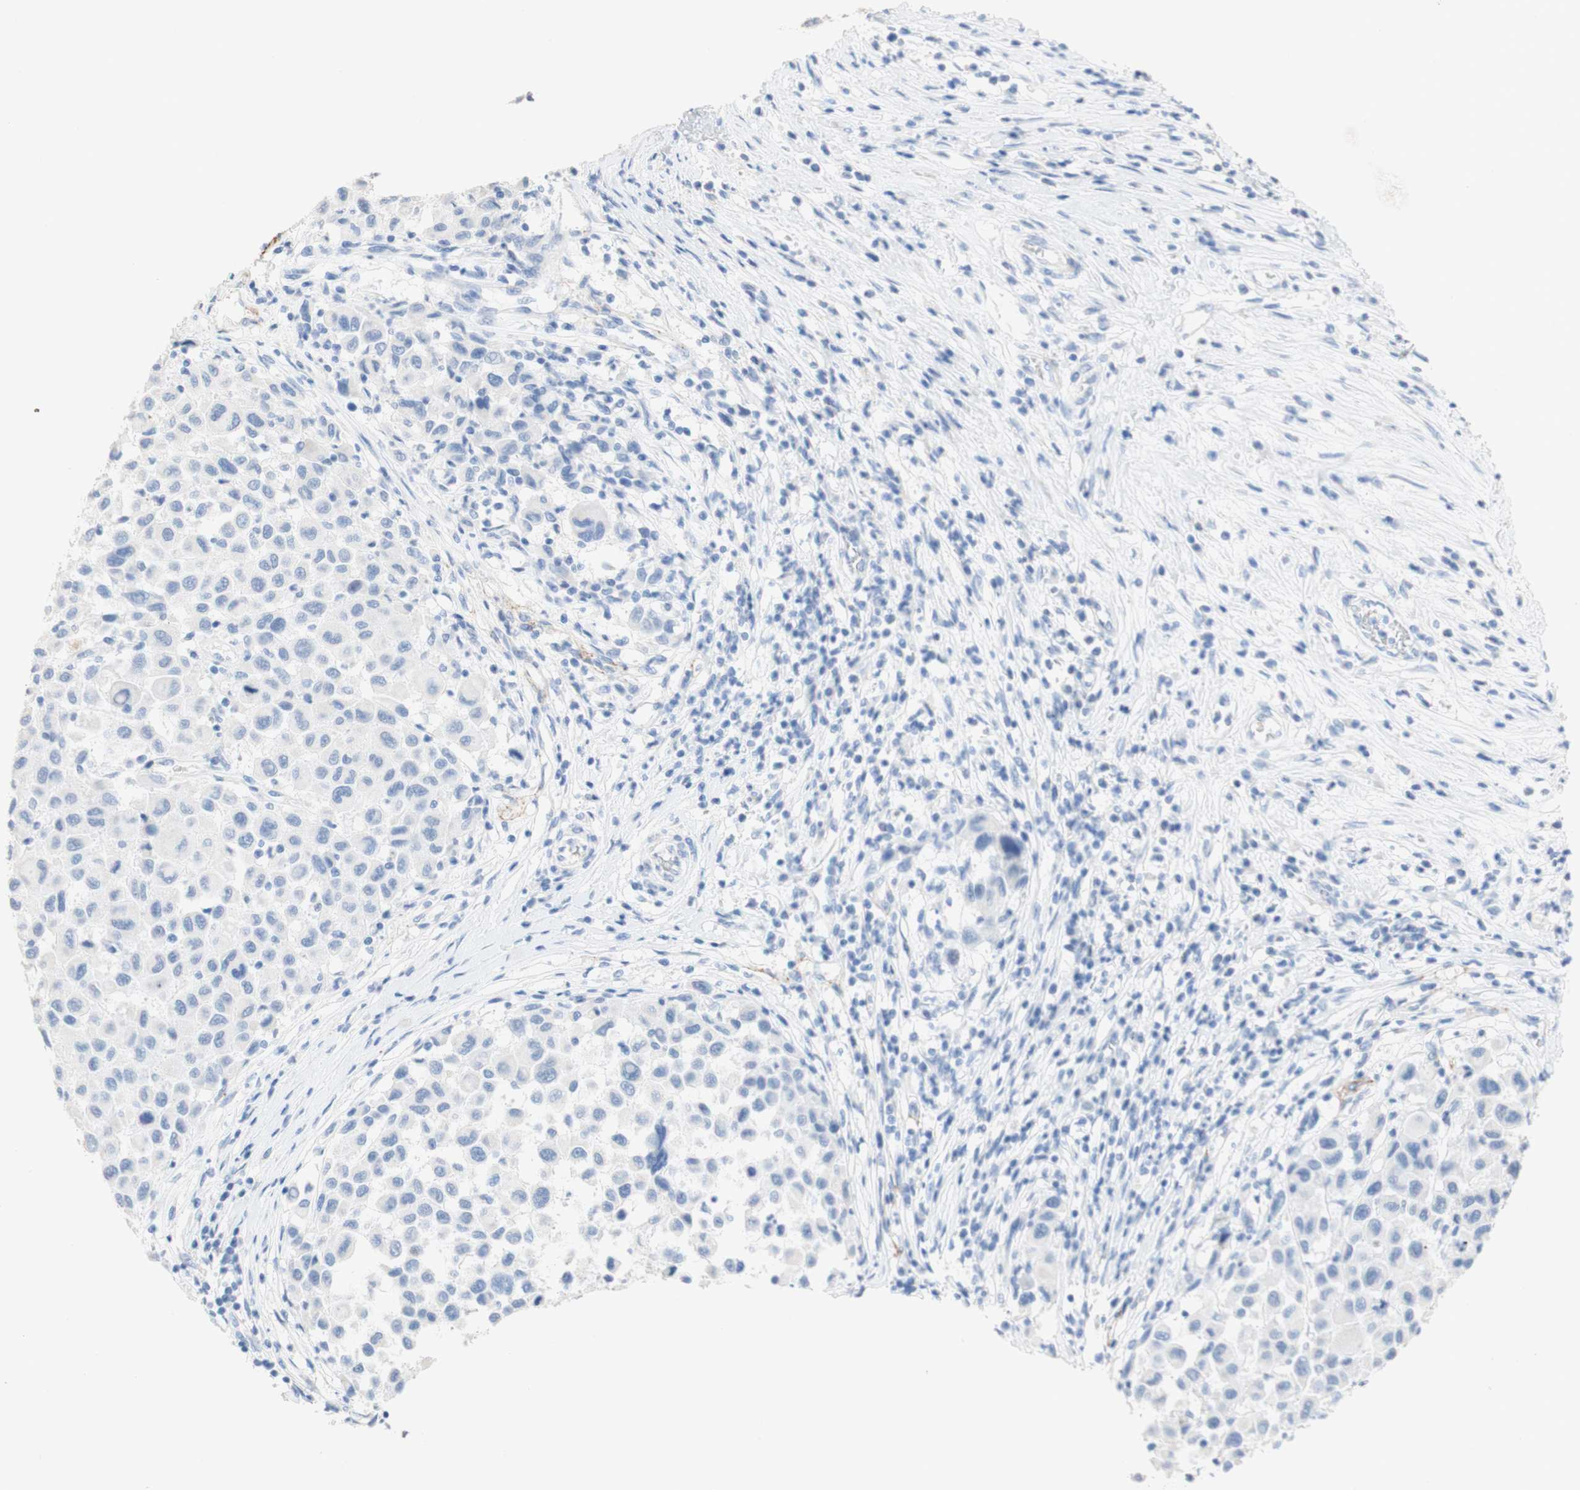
{"staining": {"intensity": "negative", "quantity": "none", "location": "none"}, "tissue": "melanoma", "cell_type": "Tumor cells", "image_type": "cancer", "snomed": [{"axis": "morphology", "description": "Malignant melanoma, Metastatic site"}, {"axis": "topography", "description": "Lymph node"}], "caption": "A photomicrograph of human melanoma is negative for staining in tumor cells.", "gene": "DSC2", "patient": {"sex": "male", "age": 61}}